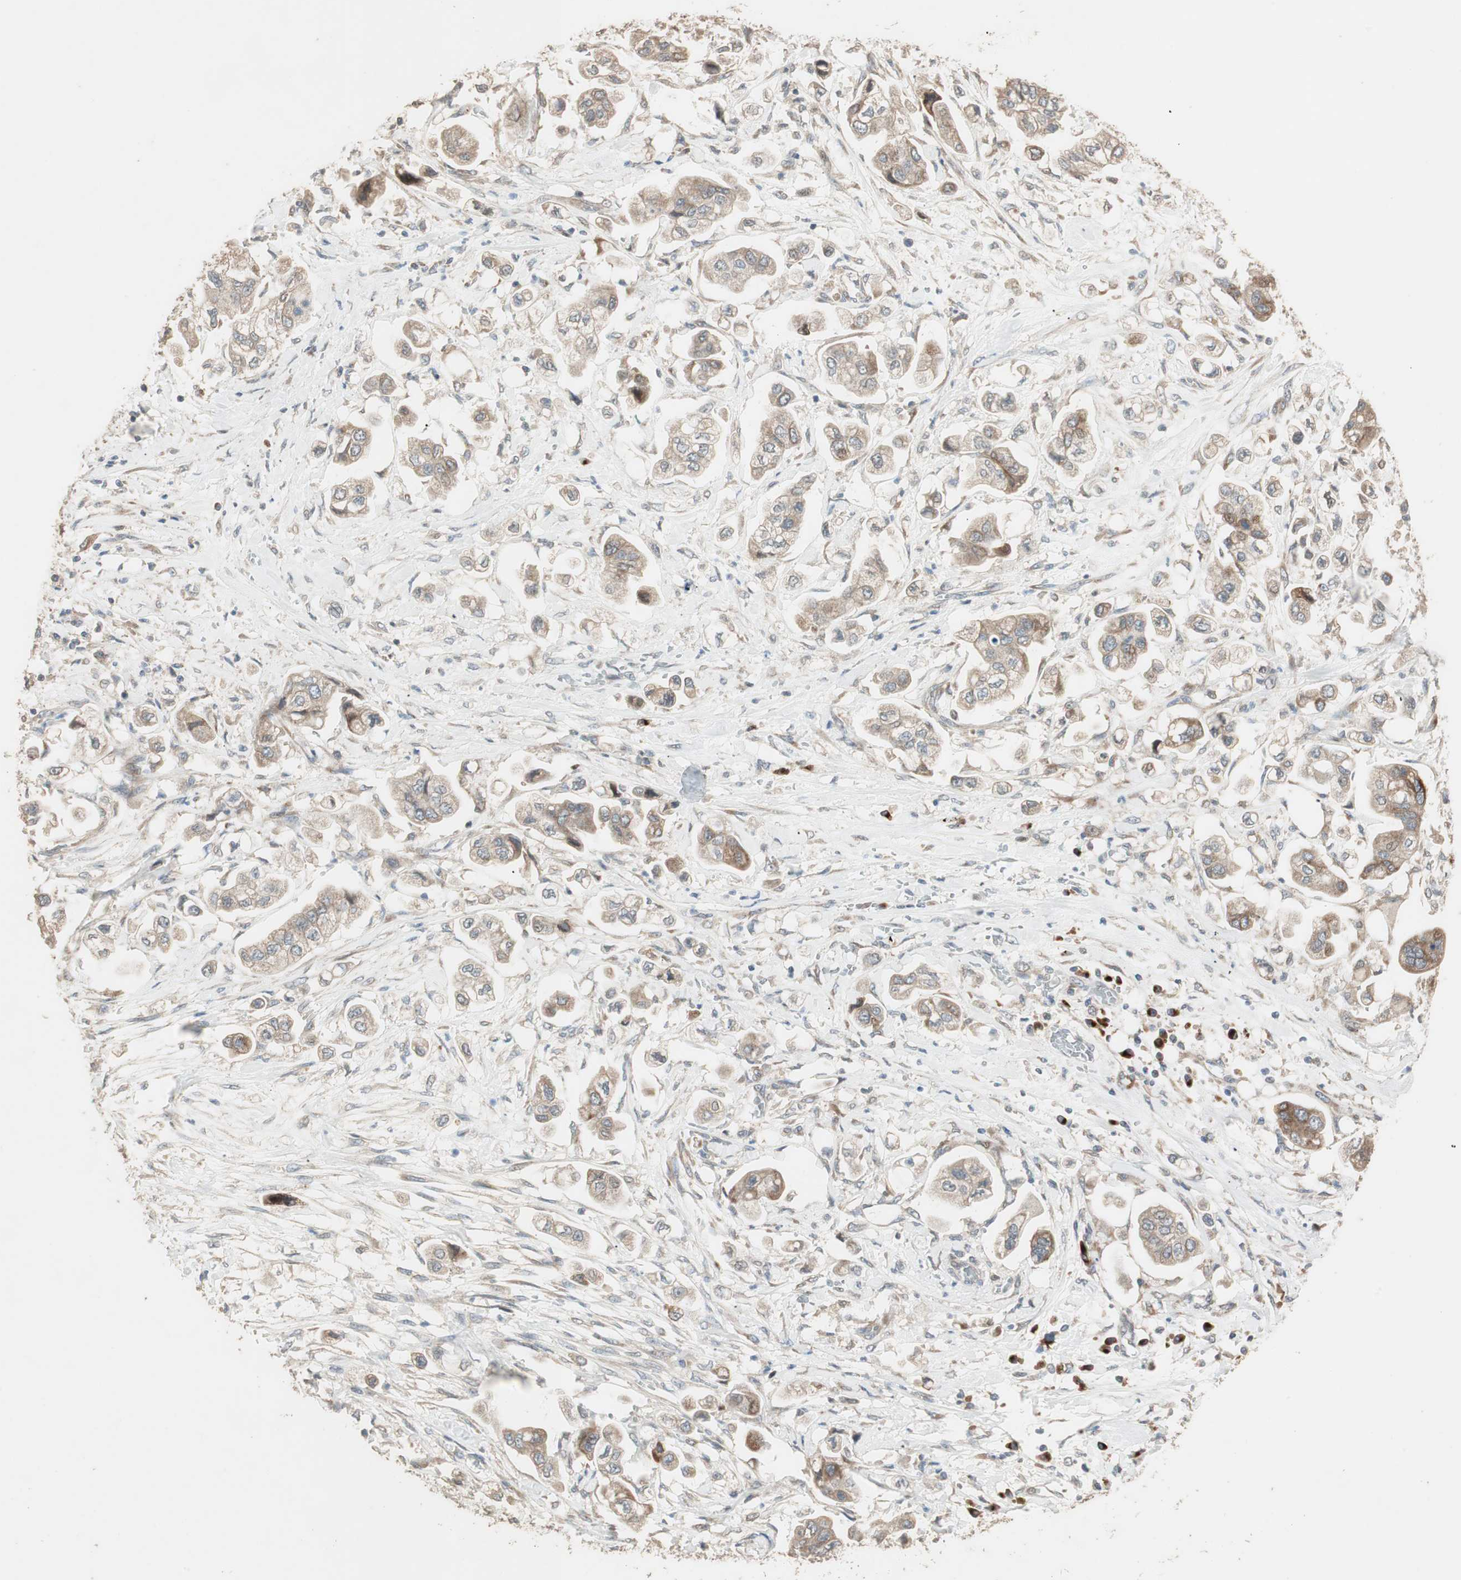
{"staining": {"intensity": "moderate", "quantity": ">75%", "location": "cytoplasmic/membranous"}, "tissue": "stomach cancer", "cell_type": "Tumor cells", "image_type": "cancer", "snomed": [{"axis": "morphology", "description": "Adenocarcinoma, NOS"}, {"axis": "topography", "description": "Stomach"}], "caption": "There is medium levels of moderate cytoplasmic/membranous expression in tumor cells of adenocarcinoma (stomach), as demonstrated by immunohistochemical staining (brown color).", "gene": "RARRES1", "patient": {"sex": "male", "age": 62}}